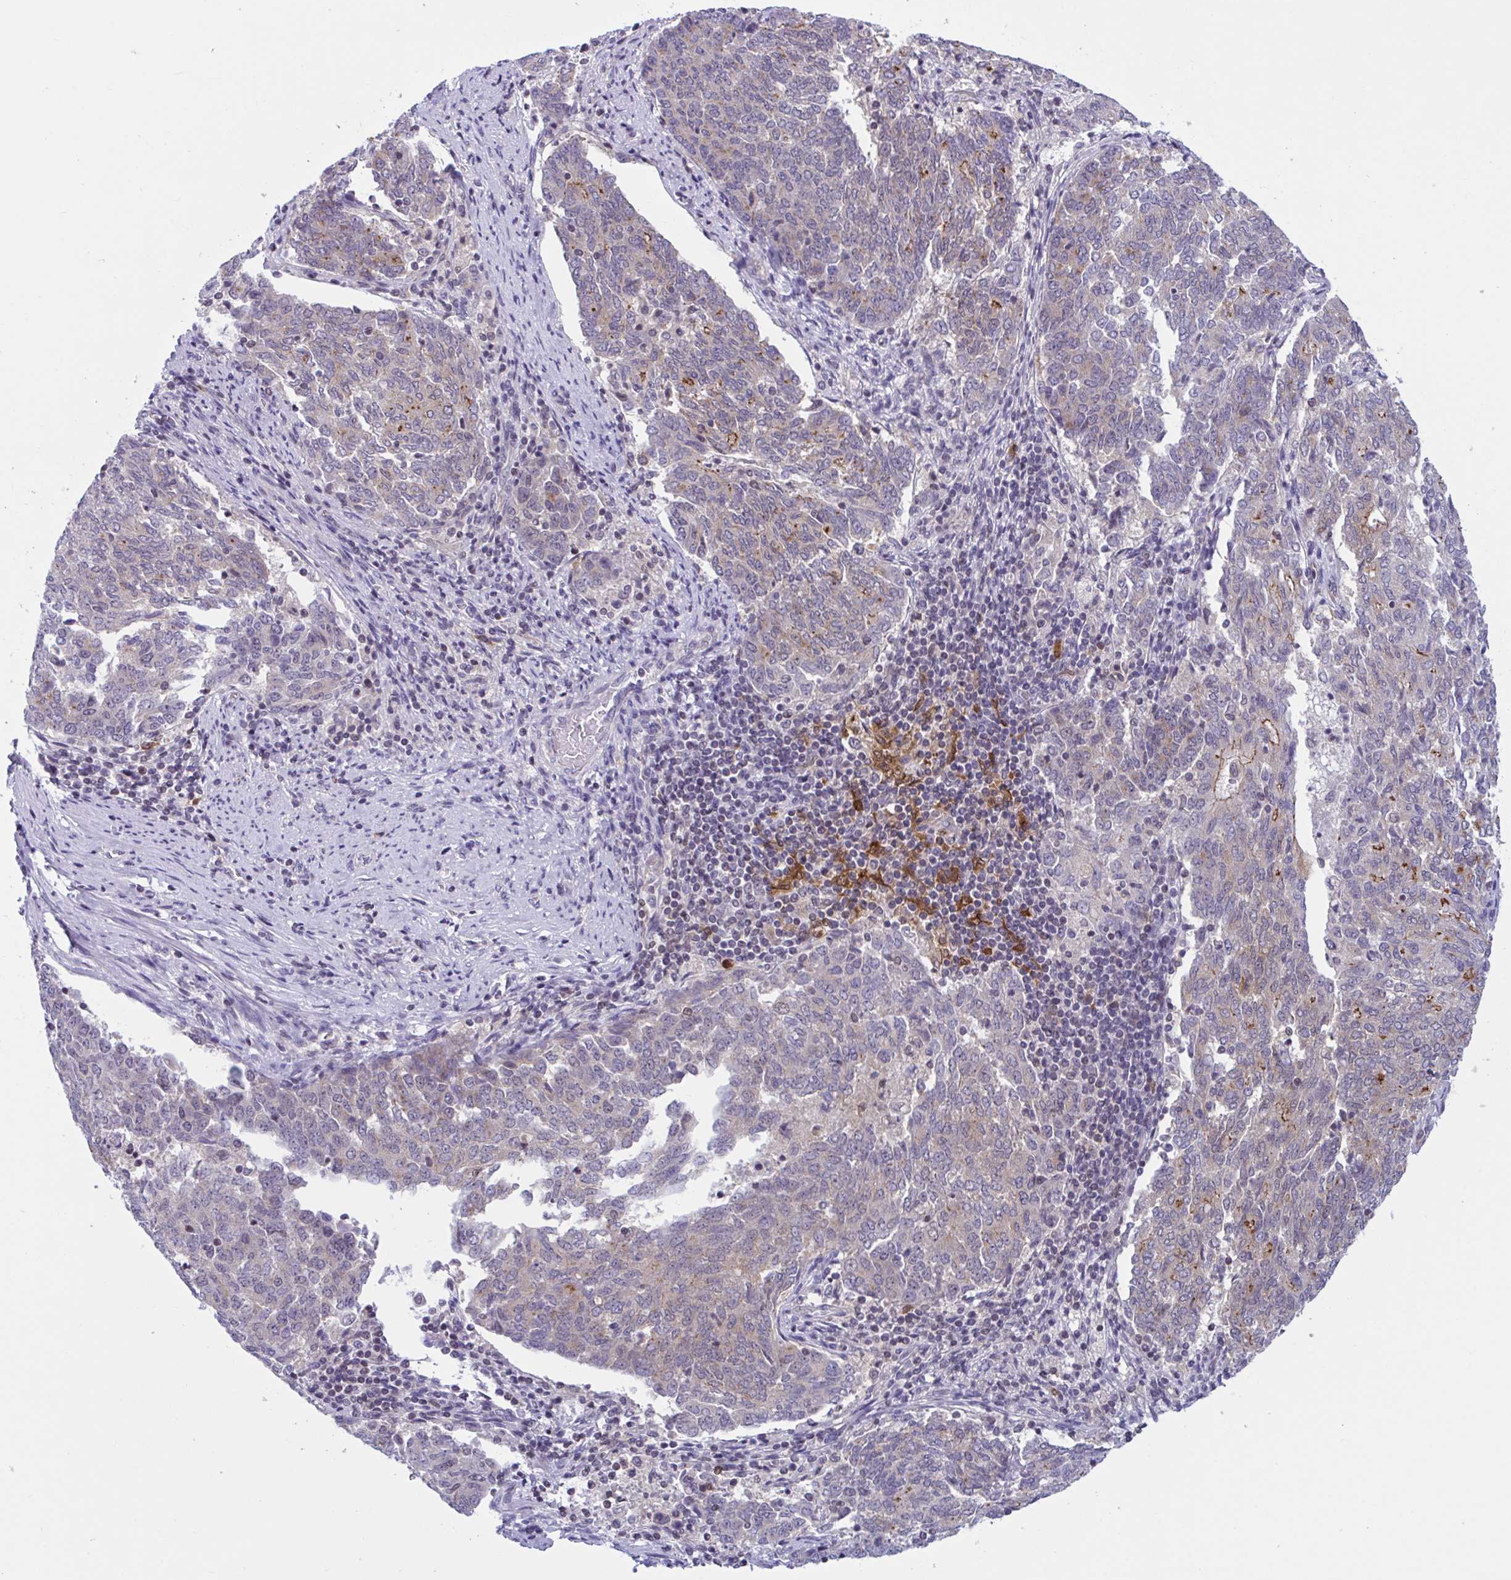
{"staining": {"intensity": "moderate", "quantity": "<25%", "location": "cytoplasmic/membranous"}, "tissue": "endometrial cancer", "cell_type": "Tumor cells", "image_type": "cancer", "snomed": [{"axis": "morphology", "description": "Adenocarcinoma, NOS"}, {"axis": "topography", "description": "Endometrium"}], "caption": "Human endometrial adenocarcinoma stained with a protein marker demonstrates moderate staining in tumor cells.", "gene": "SNX11", "patient": {"sex": "female", "age": 80}}